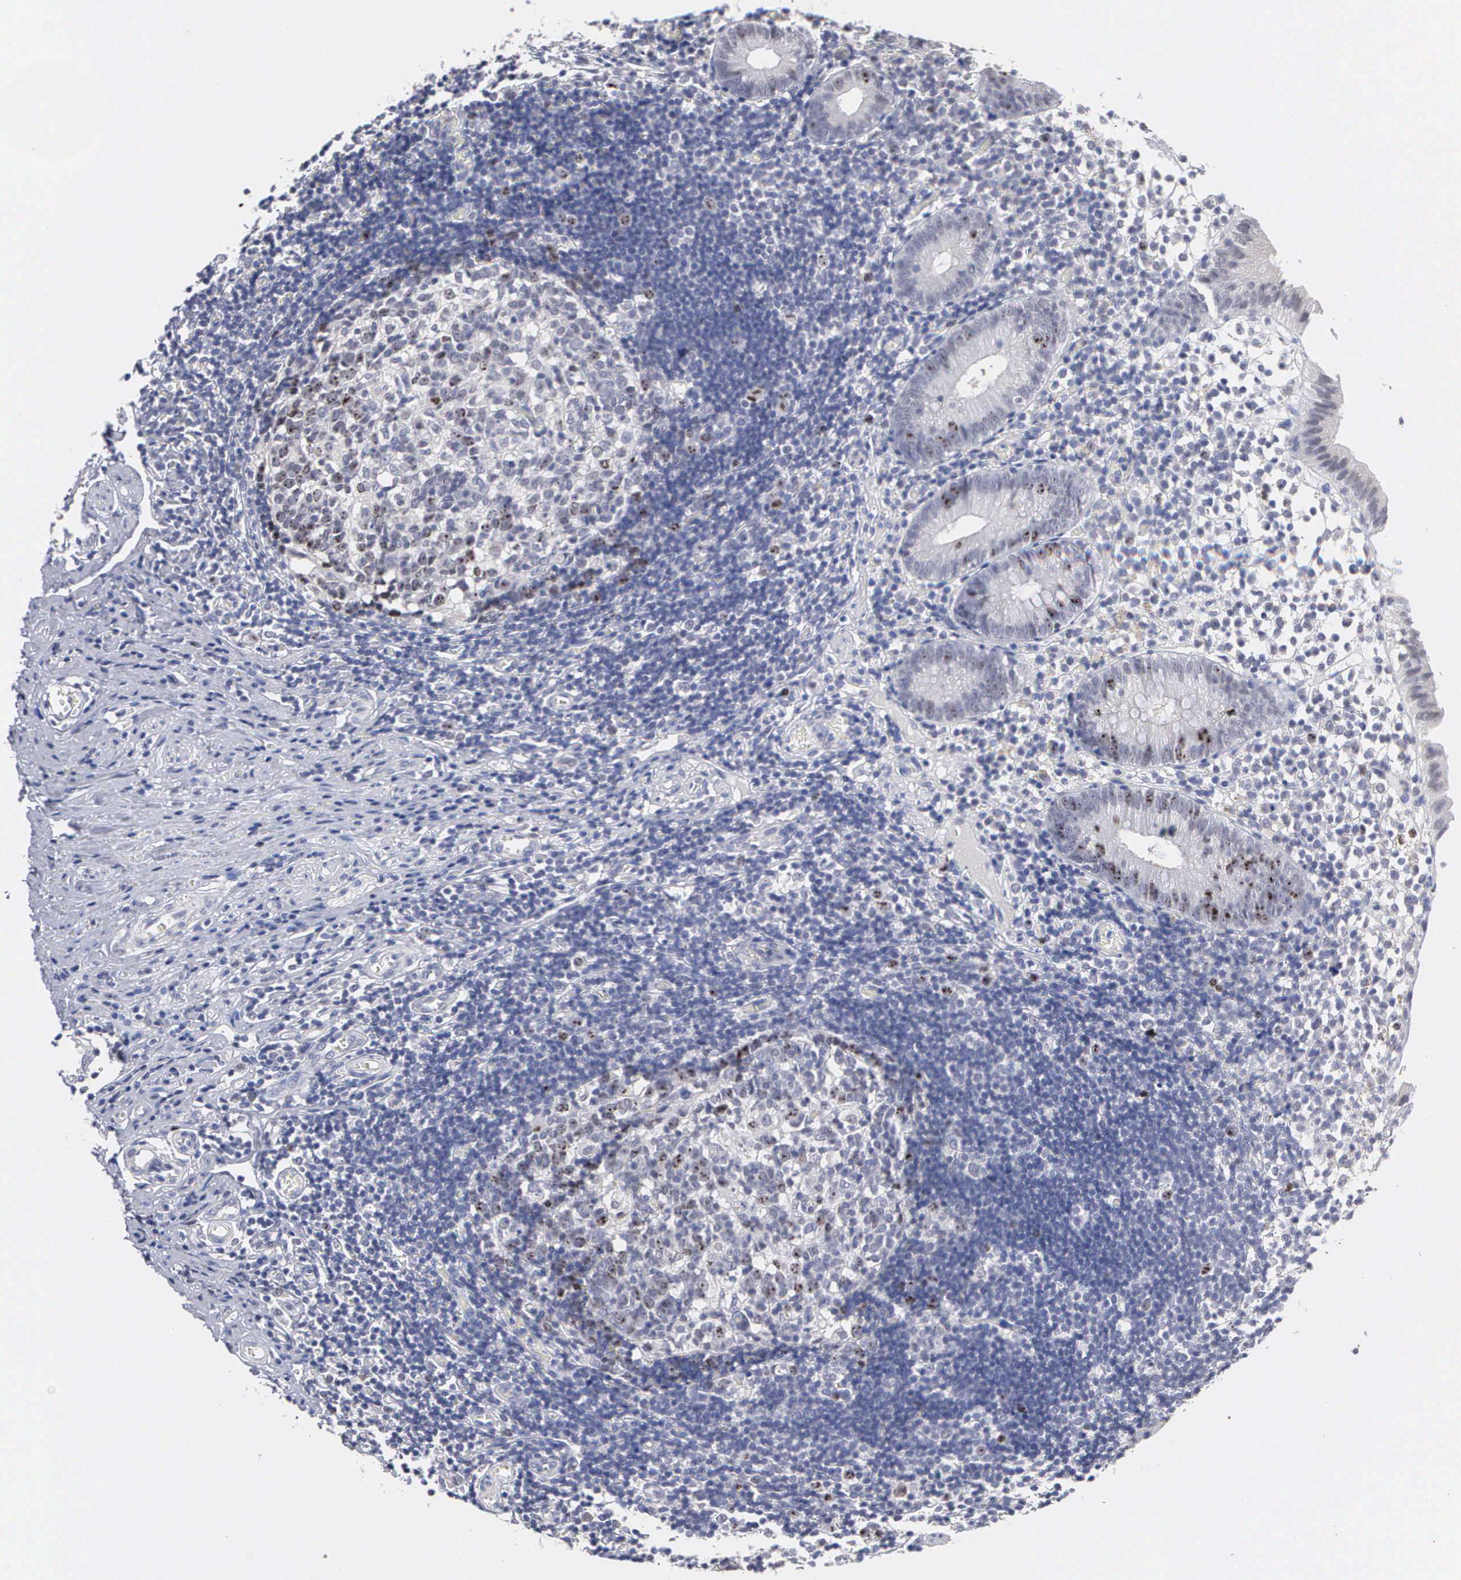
{"staining": {"intensity": "moderate", "quantity": "<25%", "location": "cytoplasmic/membranous,nuclear"}, "tissue": "appendix", "cell_type": "Glandular cells", "image_type": "normal", "snomed": [{"axis": "morphology", "description": "Normal tissue, NOS"}, {"axis": "topography", "description": "Appendix"}], "caption": "Protein expression analysis of normal appendix shows moderate cytoplasmic/membranous,nuclear staining in about <25% of glandular cells. (Stains: DAB (3,3'-diaminobenzidine) in brown, nuclei in blue, Microscopy: brightfield microscopy at high magnification).", "gene": "KDM6A", "patient": {"sex": "male", "age": 25}}